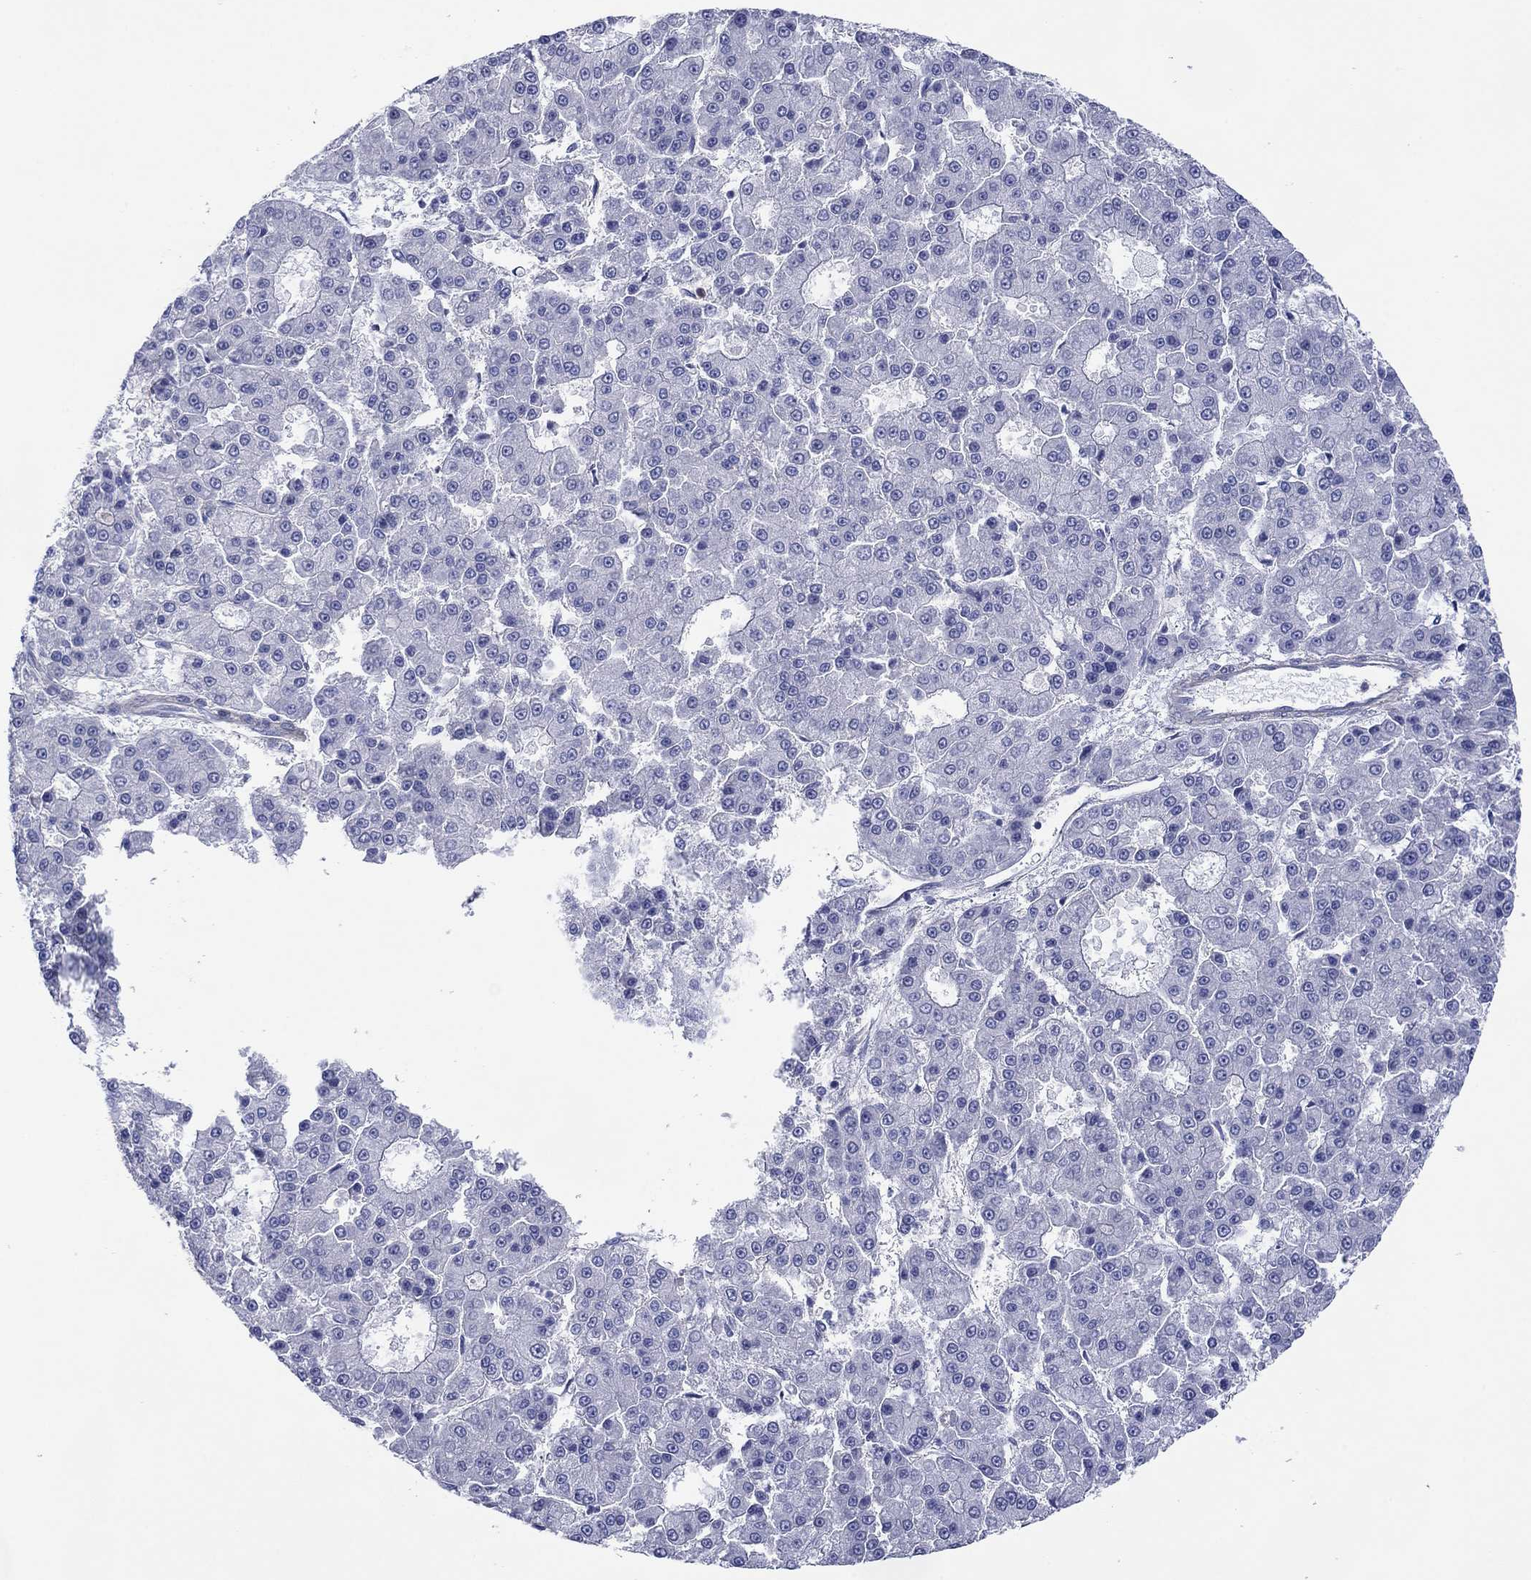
{"staining": {"intensity": "negative", "quantity": "none", "location": "none"}, "tissue": "liver cancer", "cell_type": "Tumor cells", "image_type": "cancer", "snomed": [{"axis": "morphology", "description": "Carcinoma, Hepatocellular, NOS"}, {"axis": "topography", "description": "Liver"}], "caption": "This is an IHC image of liver cancer (hepatocellular carcinoma). There is no expression in tumor cells.", "gene": "TPRN", "patient": {"sex": "male", "age": 70}}